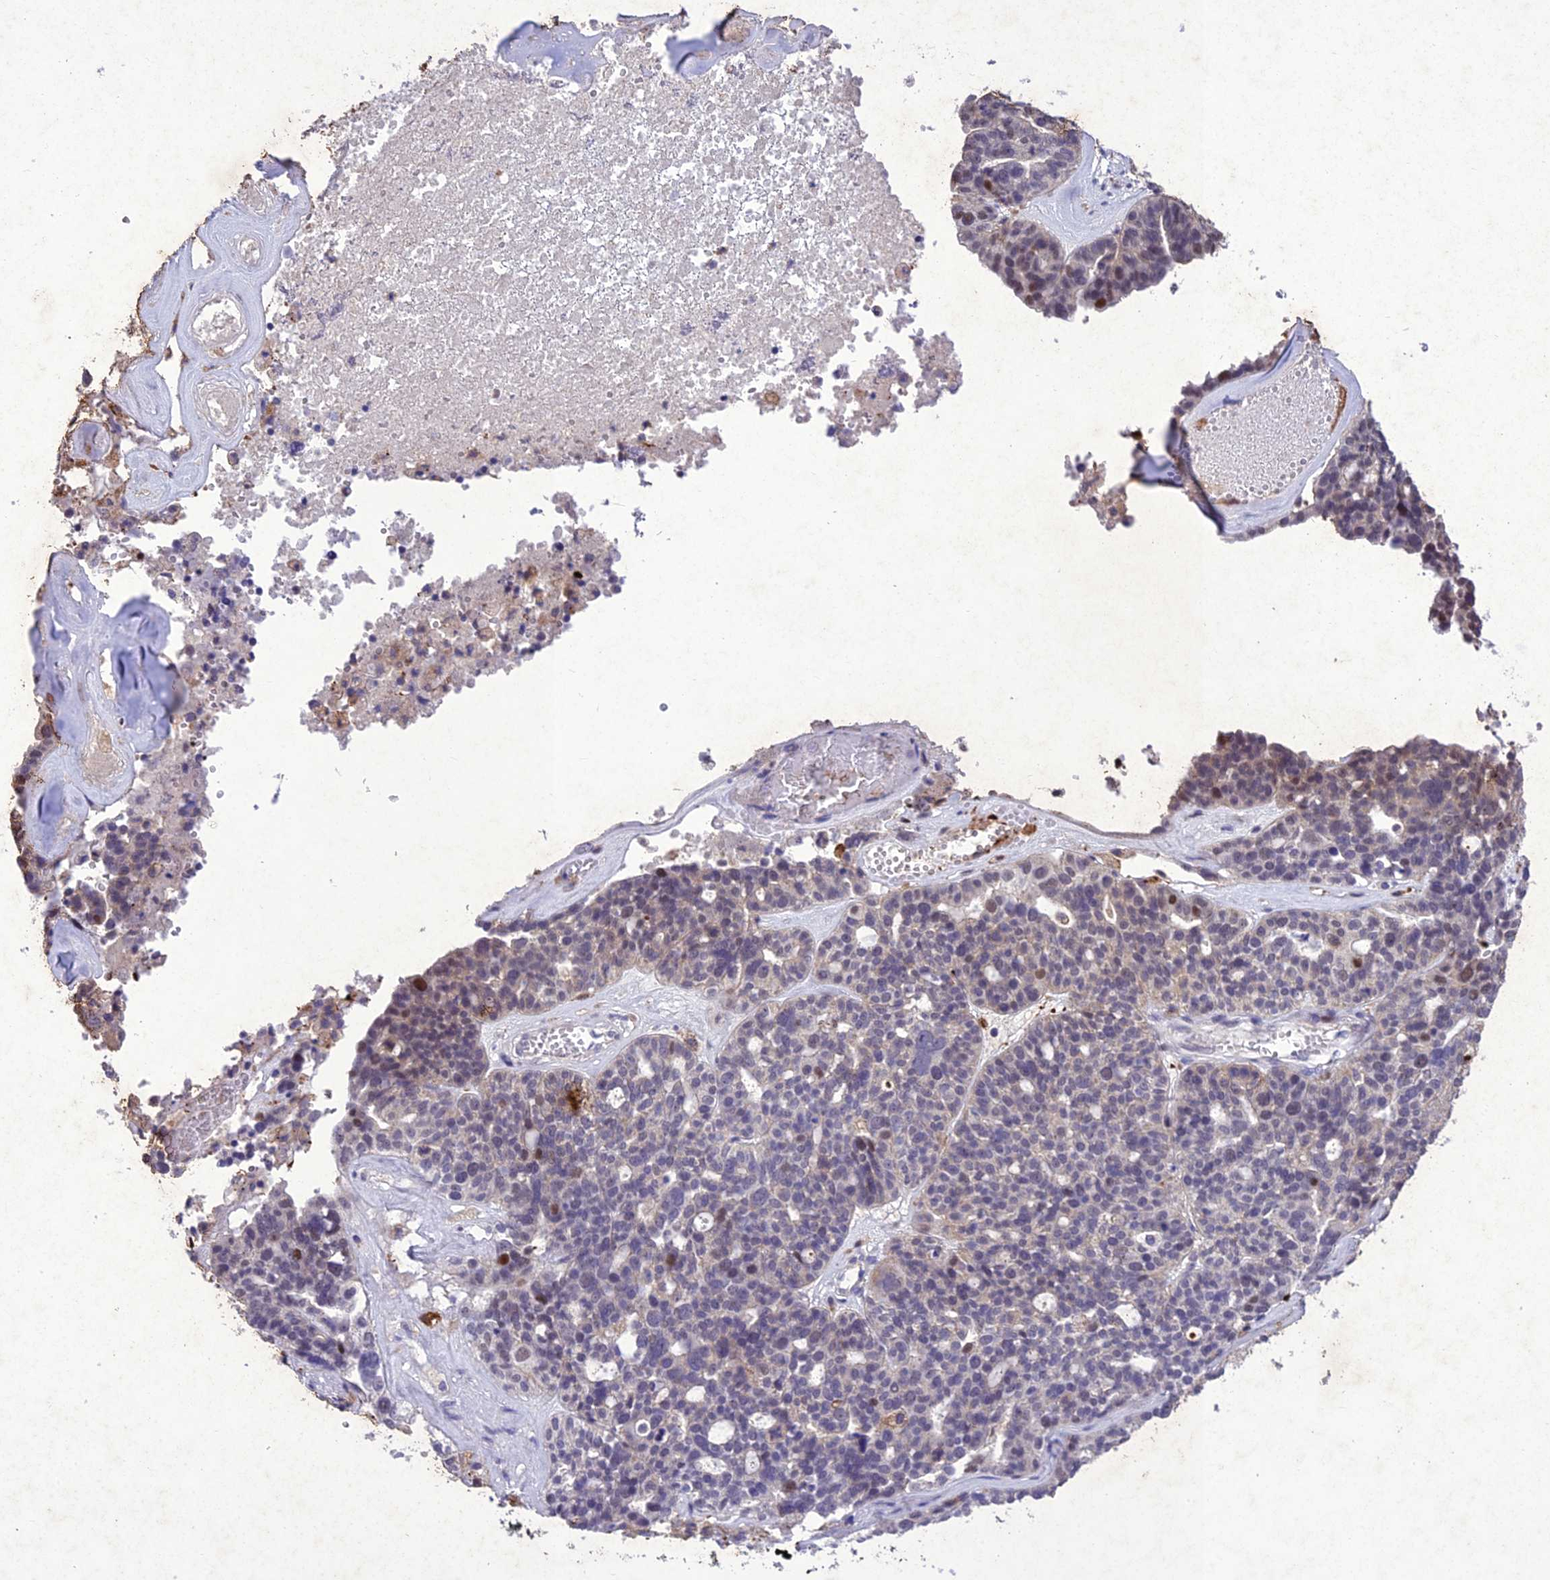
{"staining": {"intensity": "weak", "quantity": "<25%", "location": "cytoplasmic/membranous"}, "tissue": "ovarian cancer", "cell_type": "Tumor cells", "image_type": "cancer", "snomed": [{"axis": "morphology", "description": "Cystadenocarcinoma, serous, NOS"}, {"axis": "topography", "description": "Ovary"}], "caption": "There is no significant positivity in tumor cells of ovarian cancer (serous cystadenocarcinoma).", "gene": "ANKRD52", "patient": {"sex": "female", "age": 59}}